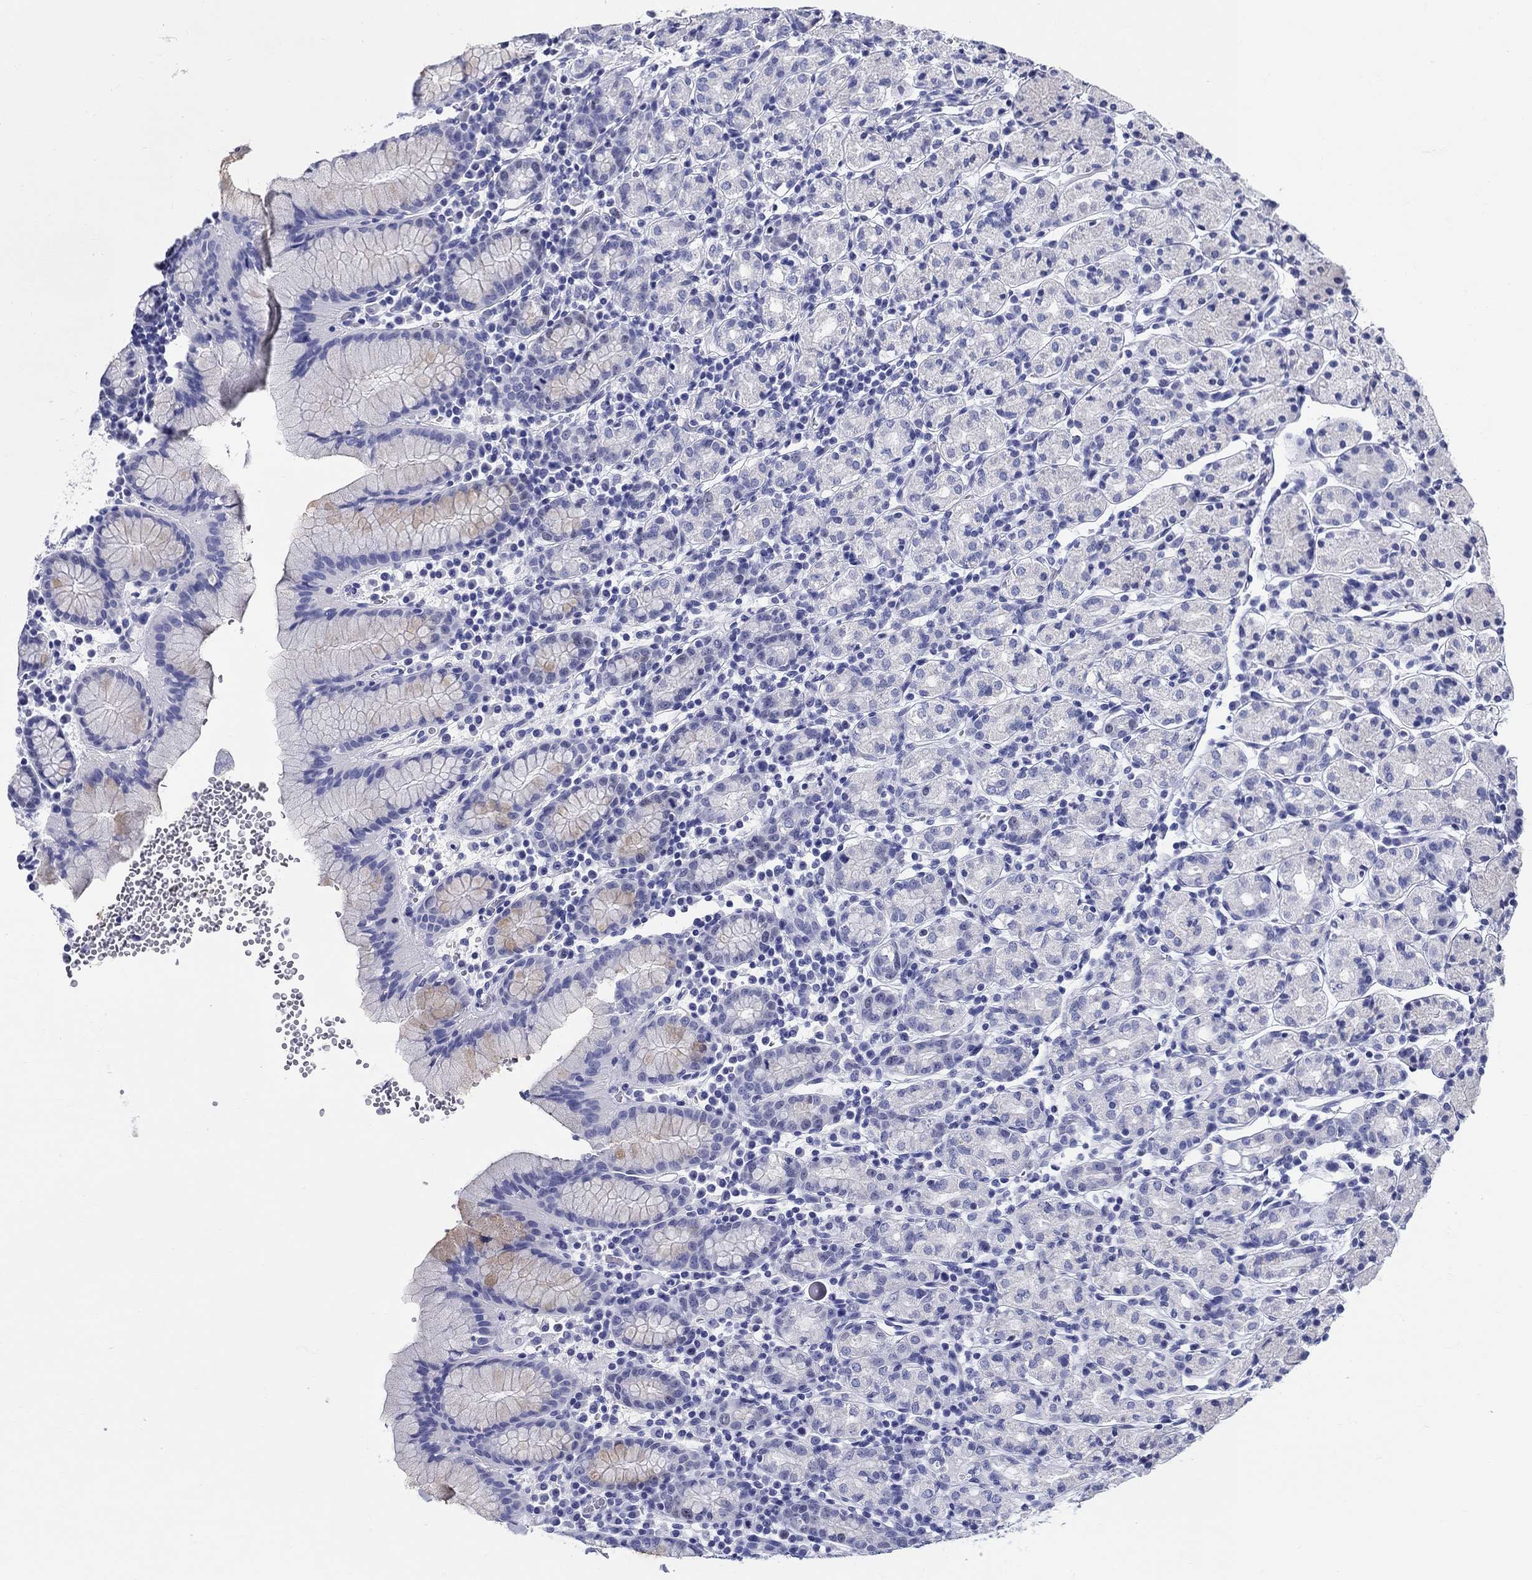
{"staining": {"intensity": "negative", "quantity": "none", "location": "none"}, "tissue": "stomach", "cell_type": "Glandular cells", "image_type": "normal", "snomed": [{"axis": "morphology", "description": "Normal tissue, NOS"}, {"axis": "topography", "description": "Stomach, upper"}, {"axis": "topography", "description": "Stomach"}], "caption": "This is an immunohistochemistry photomicrograph of normal human stomach. There is no expression in glandular cells.", "gene": "LAMP5", "patient": {"sex": "male", "age": 62}}